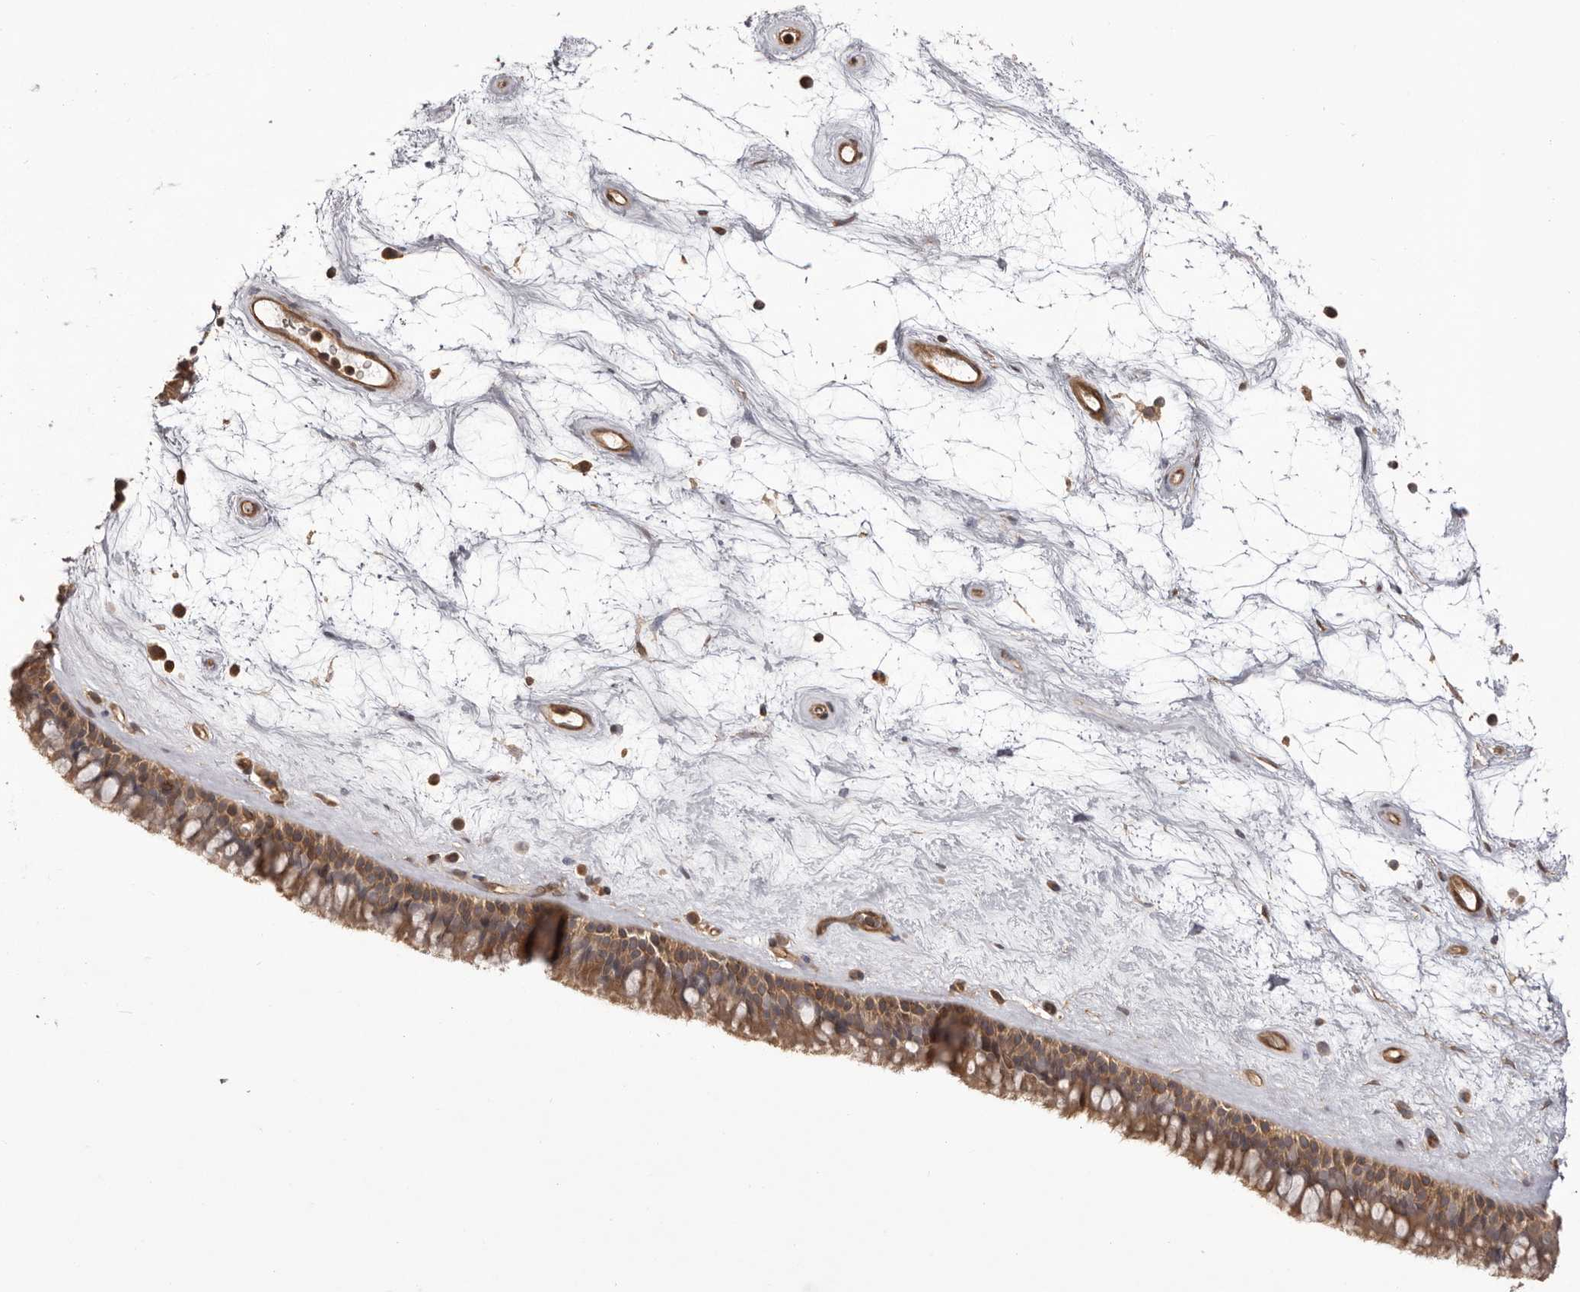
{"staining": {"intensity": "moderate", "quantity": ">75%", "location": "cytoplasmic/membranous"}, "tissue": "nasopharynx", "cell_type": "Respiratory epithelial cells", "image_type": "normal", "snomed": [{"axis": "morphology", "description": "Normal tissue, NOS"}, {"axis": "topography", "description": "Nasopharynx"}], "caption": "Immunohistochemical staining of normal nasopharynx reveals medium levels of moderate cytoplasmic/membranous expression in about >75% of respiratory epithelial cells.", "gene": "NFKBIA", "patient": {"sex": "male", "age": 64}}